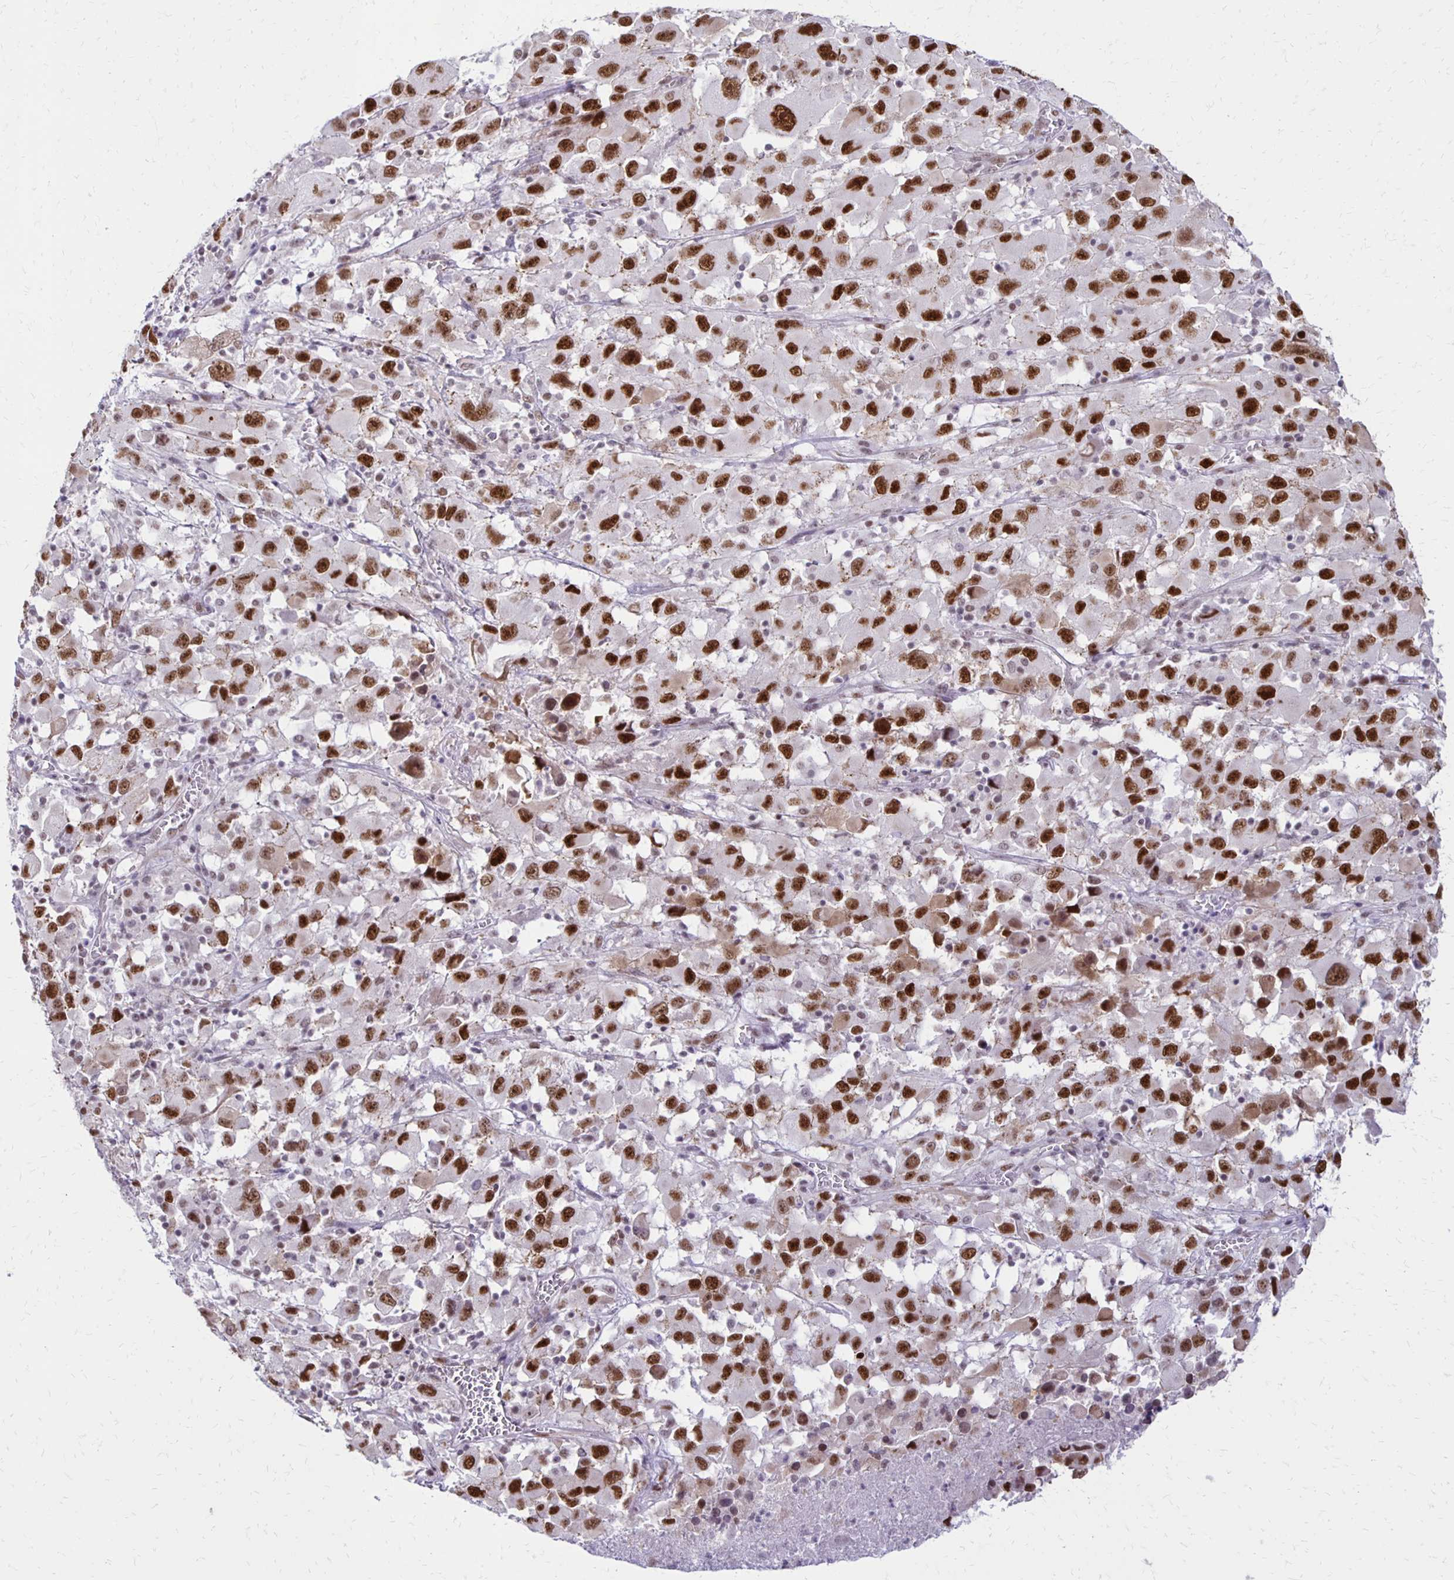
{"staining": {"intensity": "strong", "quantity": ">75%", "location": "nuclear"}, "tissue": "melanoma", "cell_type": "Tumor cells", "image_type": "cancer", "snomed": [{"axis": "morphology", "description": "Malignant melanoma, Metastatic site"}, {"axis": "topography", "description": "Soft tissue"}], "caption": "Brown immunohistochemical staining in human melanoma shows strong nuclear staining in about >75% of tumor cells.", "gene": "DDB2", "patient": {"sex": "male", "age": 50}}